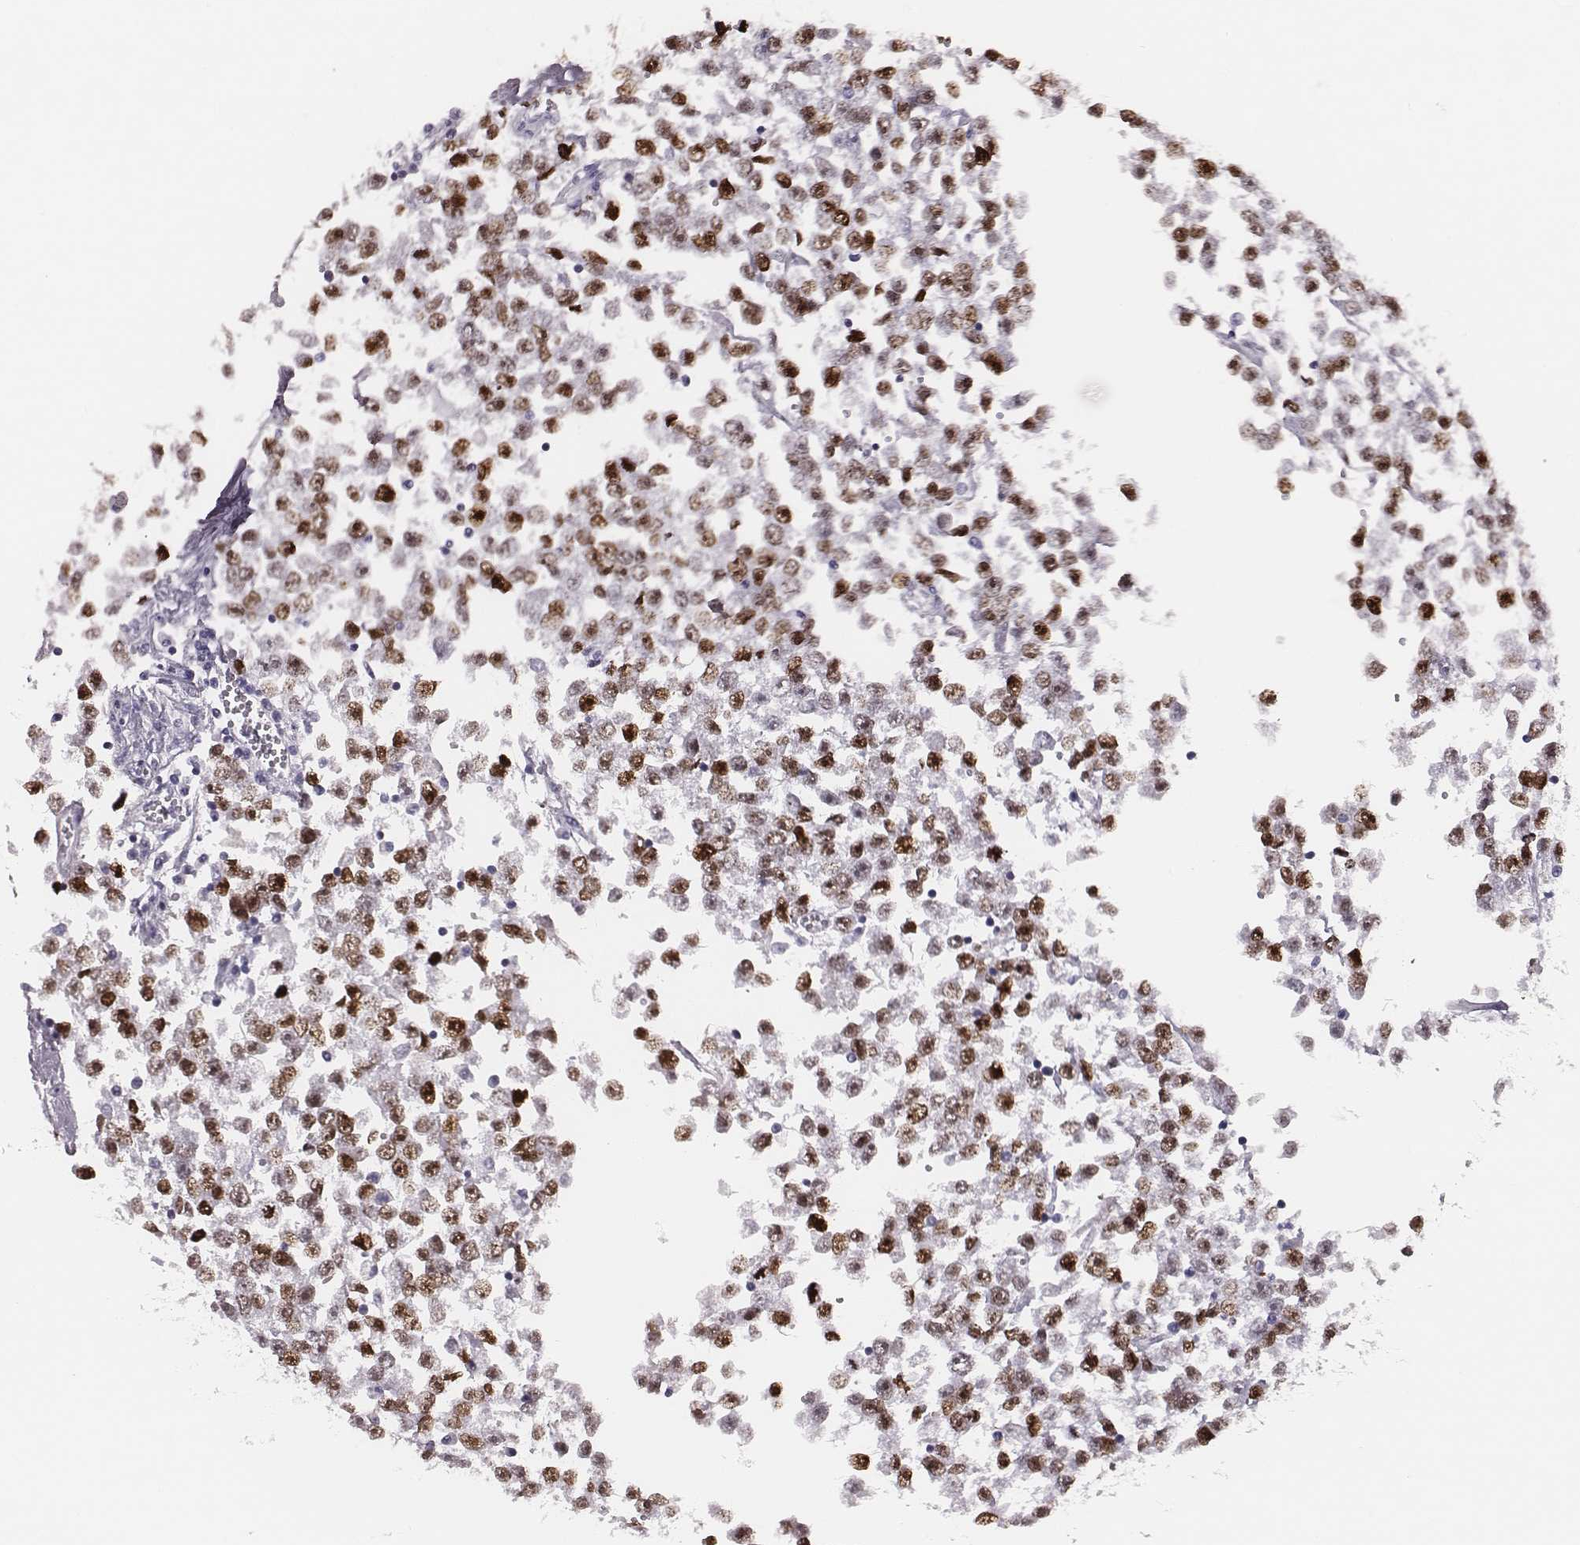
{"staining": {"intensity": "strong", "quantity": ">75%", "location": "nuclear"}, "tissue": "testis cancer", "cell_type": "Tumor cells", "image_type": "cancer", "snomed": [{"axis": "morphology", "description": "Seminoma, NOS"}, {"axis": "topography", "description": "Testis"}], "caption": "An image showing strong nuclear staining in about >75% of tumor cells in testis cancer (seminoma), as visualized by brown immunohistochemical staining.", "gene": "H1-6", "patient": {"sex": "male", "age": 34}}